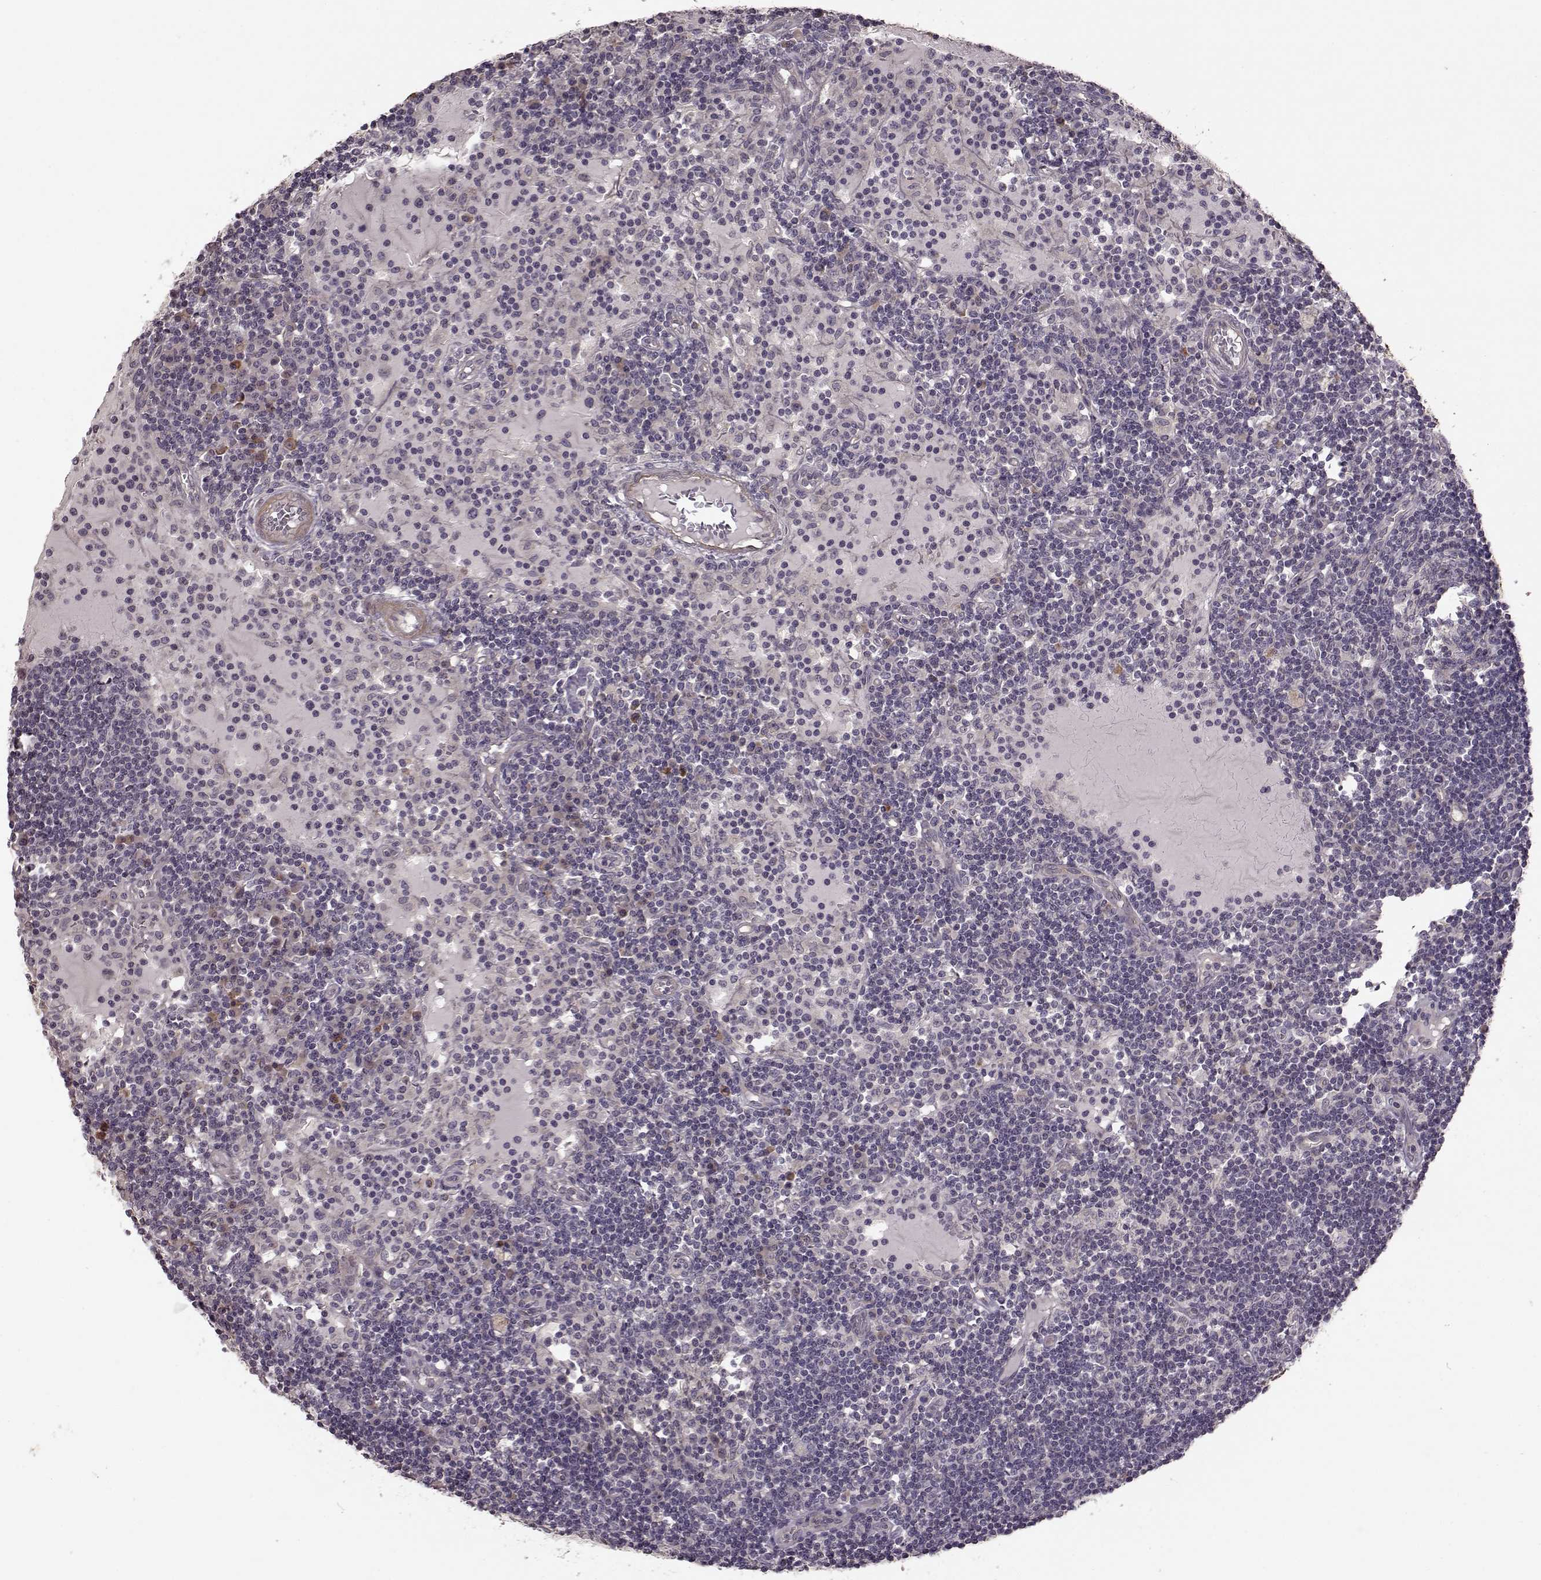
{"staining": {"intensity": "negative", "quantity": "none", "location": "none"}, "tissue": "lymph node", "cell_type": "Germinal center cells", "image_type": "normal", "snomed": [{"axis": "morphology", "description": "Normal tissue, NOS"}, {"axis": "topography", "description": "Lymph node"}], "caption": "IHC image of unremarkable lymph node: human lymph node stained with DAB (3,3'-diaminobenzidine) exhibits no significant protein staining in germinal center cells.", "gene": "SLAIN2", "patient": {"sex": "female", "age": 72}}